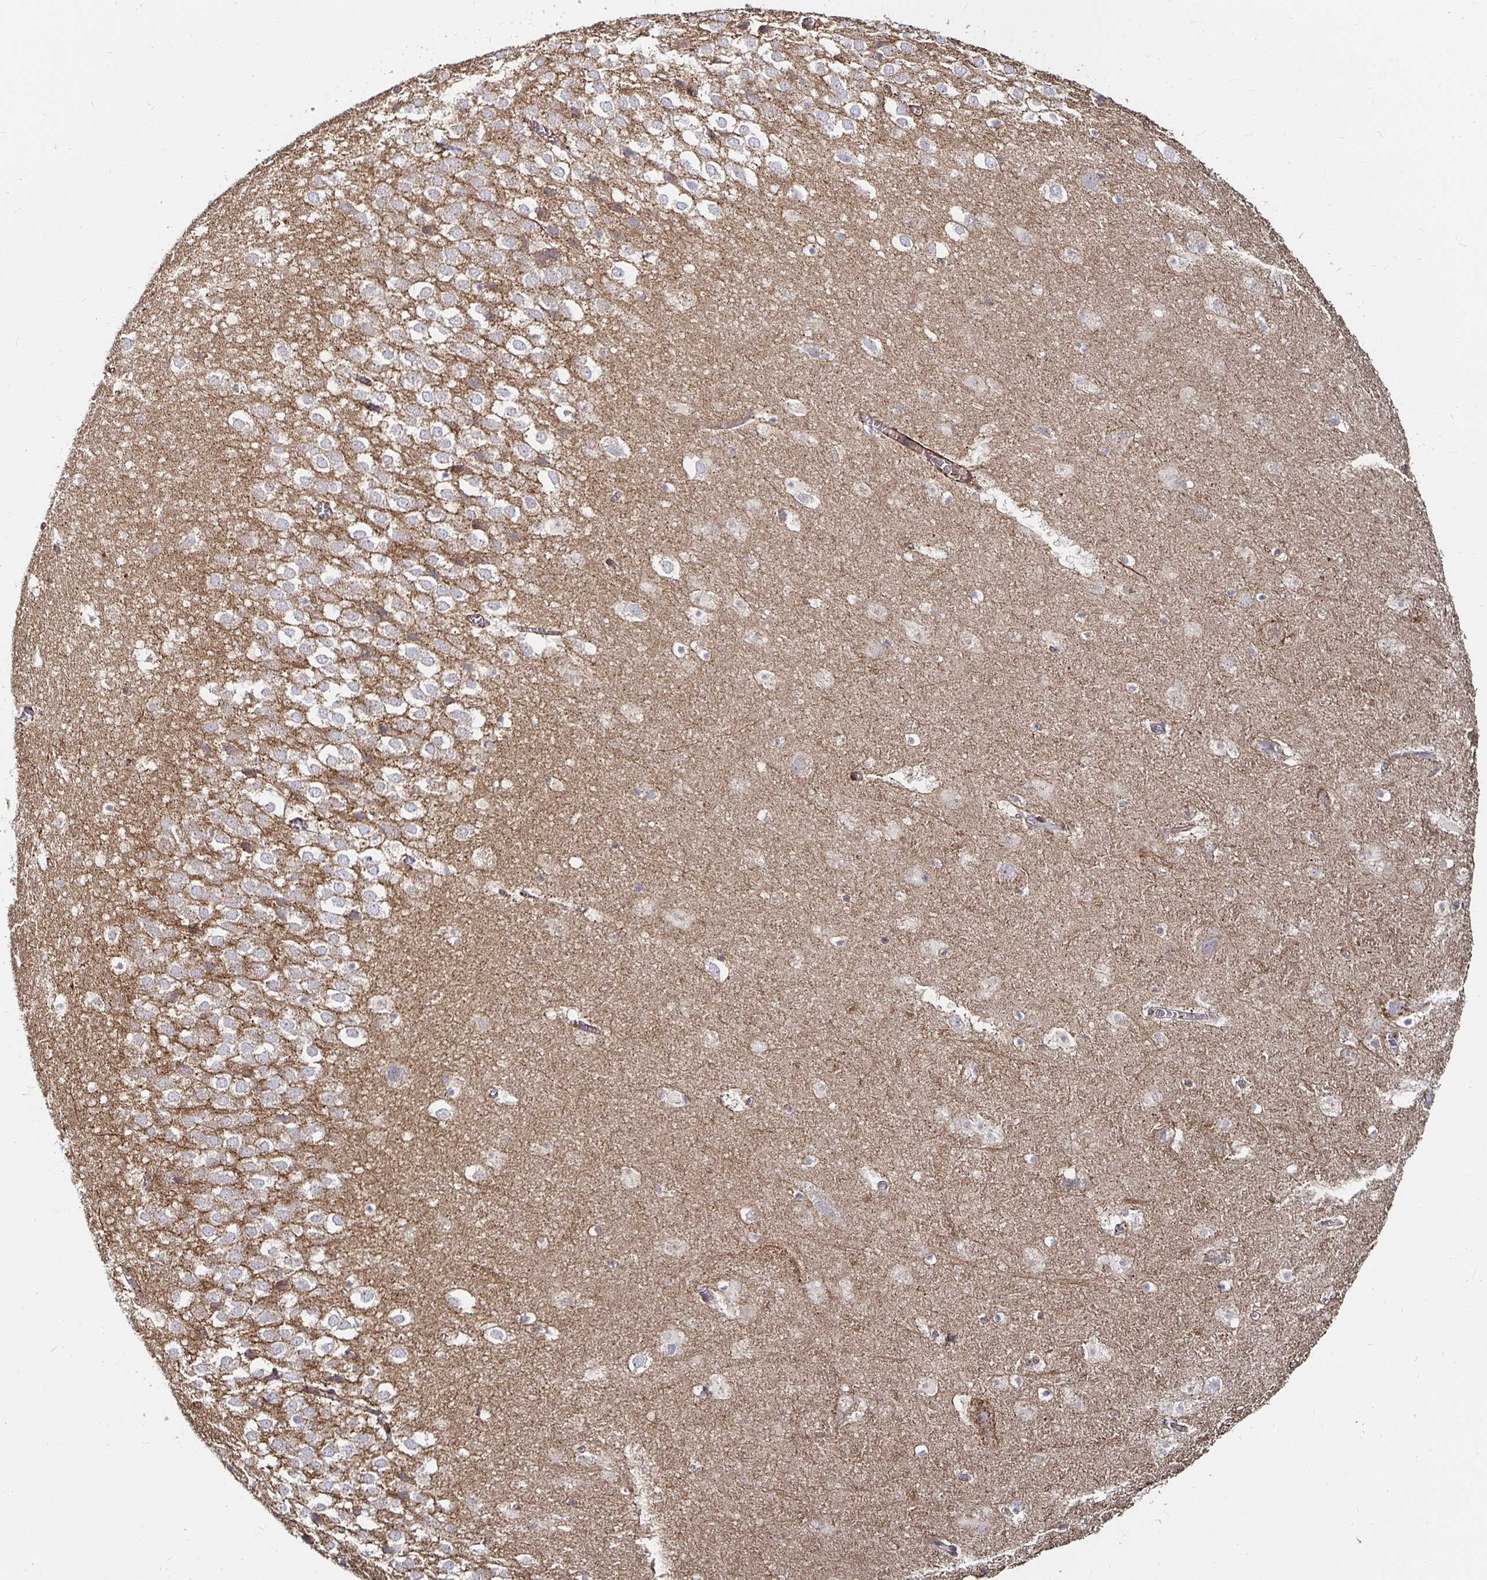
{"staining": {"intensity": "negative", "quantity": "none", "location": "none"}, "tissue": "hippocampus", "cell_type": "Glial cells", "image_type": "normal", "snomed": [{"axis": "morphology", "description": "Normal tissue, NOS"}, {"axis": "topography", "description": "Hippocampus"}], "caption": "DAB immunohistochemical staining of benign human hippocampus demonstrates no significant positivity in glial cells.", "gene": "GJA4", "patient": {"sex": "female", "age": 42}}